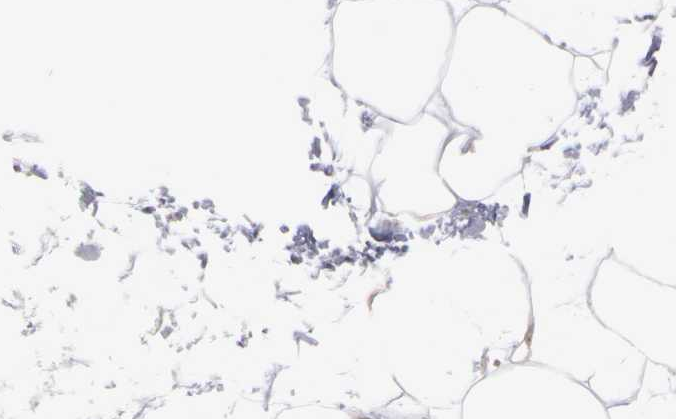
{"staining": {"intensity": "negative", "quantity": "none", "location": "none"}, "tissue": "adipose tissue", "cell_type": "Adipocytes", "image_type": "normal", "snomed": [{"axis": "morphology", "description": "Normal tissue, NOS"}, {"axis": "topography", "description": "Breast"}], "caption": "Immunohistochemical staining of benign adipose tissue reveals no significant positivity in adipocytes. Nuclei are stained in blue.", "gene": "FRMD7", "patient": {"sex": "female", "age": 45}}